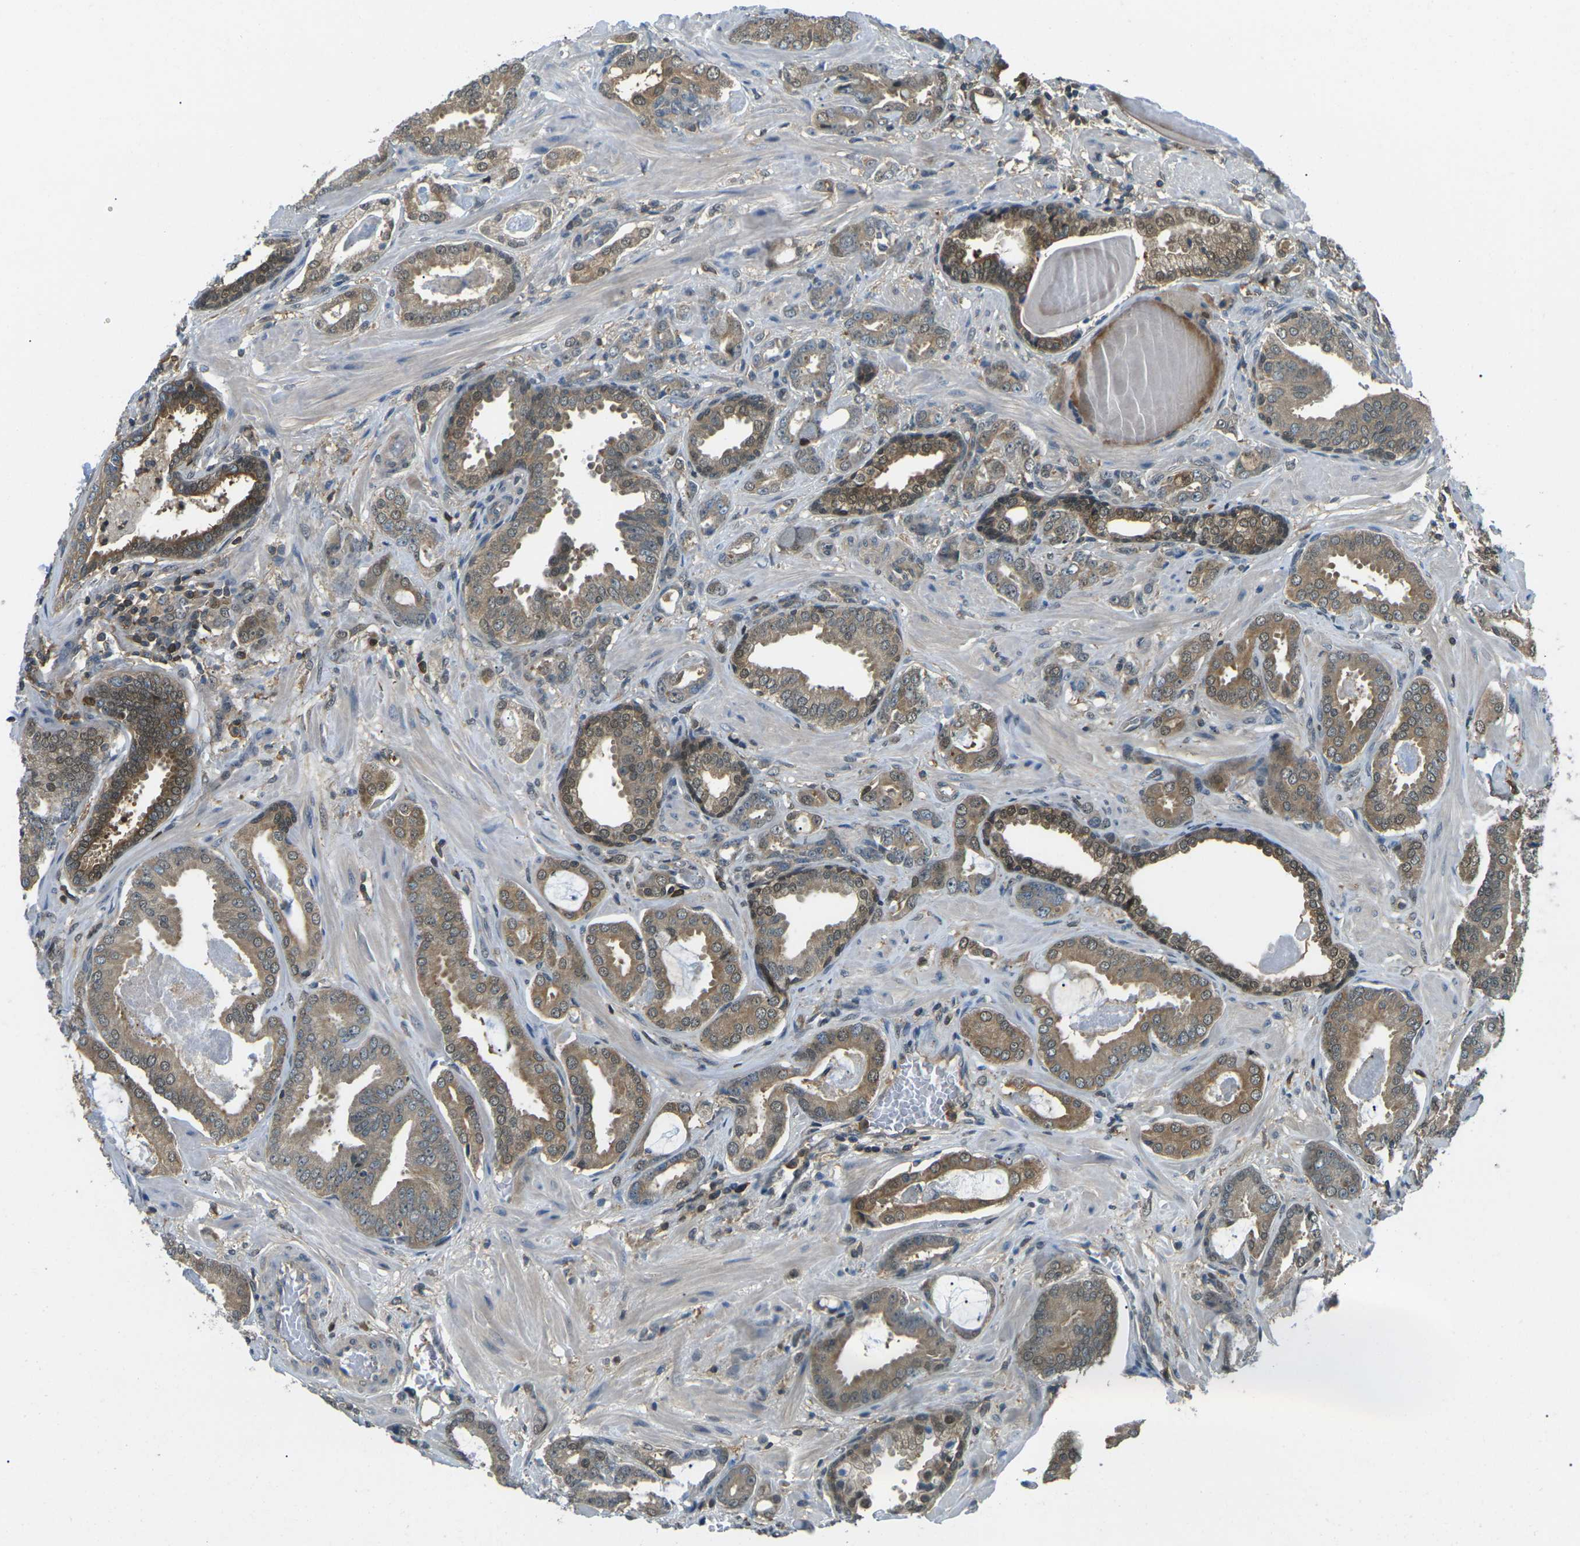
{"staining": {"intensity": "moderate", "quantity": ">75%", "location": "cytoplasmic/membranous,nuclear"}, "tissue": "prostate cancer", "cell_type": "Tumor cells", "image_type": "cancer", "snomed": [{"axis": "morphology", "description": "Adenocarcinoma, Low grade"}, {"axis": "topography", "description": "Prostate"}], "caption": "Low-grade adenocarcinoma (prostate) stained for a protein reveals moderate cytoplasmic/membranous and nuclear positivity in tumor cells.", "gene": "PIEZO2", "patient": {"sex": "male", "age": 53}}